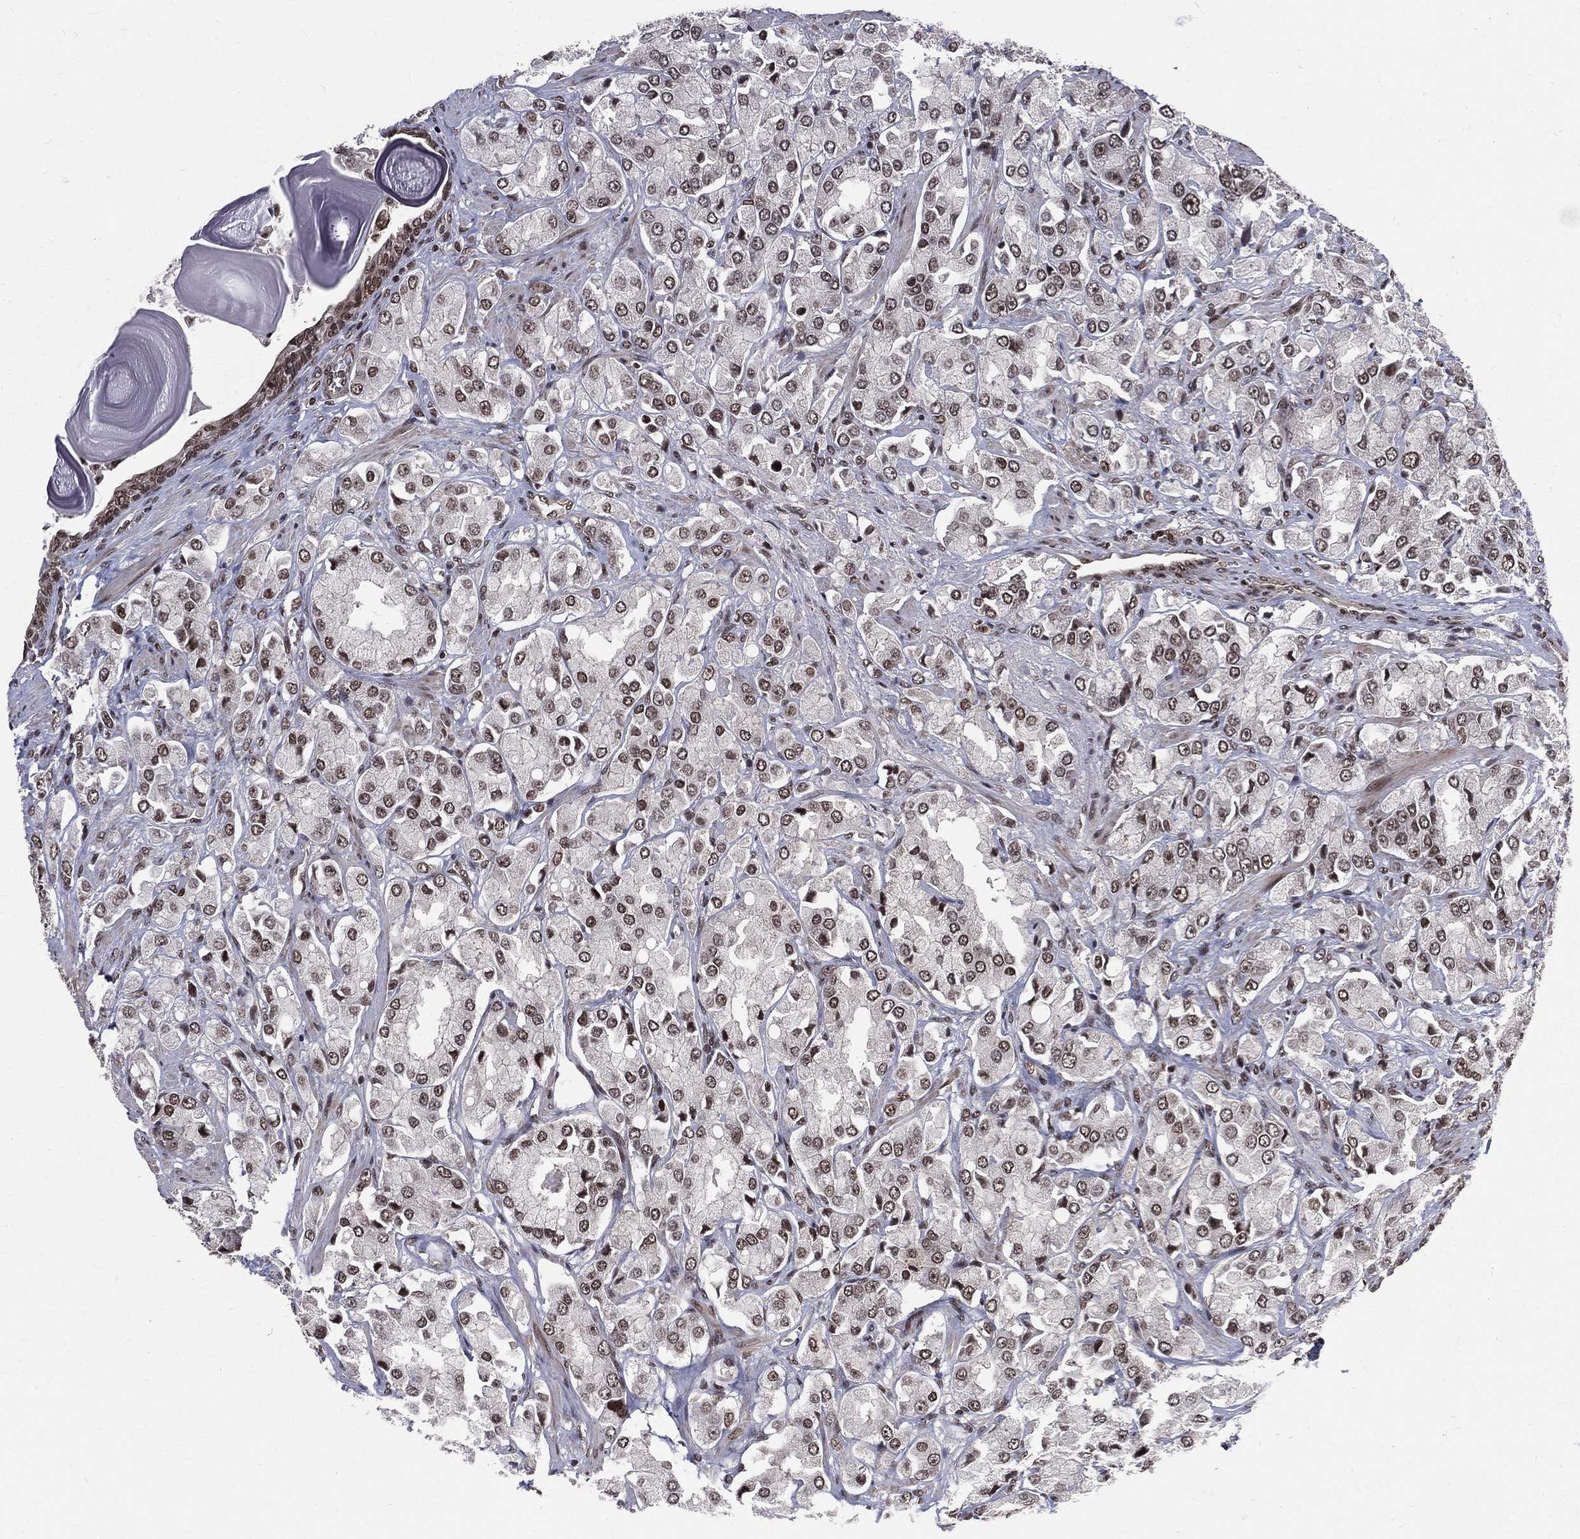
{"staining": {"intensity": "moderate", "quantity": ">75%", "location": "nuclear"}, "tissue": "prostate cancer", "cell_type": "Tumor cells", "image_type": "cancer", "snomed": [{"axis": "morphology", "description": "Adenocarcinoma, NOS"}, {"axis": "topography", "description": "Prostate and seminal vesicle, NOS"}, {"axis": "topography", "description": "Prostate"}], "caption": "Tumor cells demonstrate moderate nuclear expression in about >75% of cells in adenocarcinoma (prostate).", "gene": "SMC3", "patient": {"sex": "male", "age": 64}}